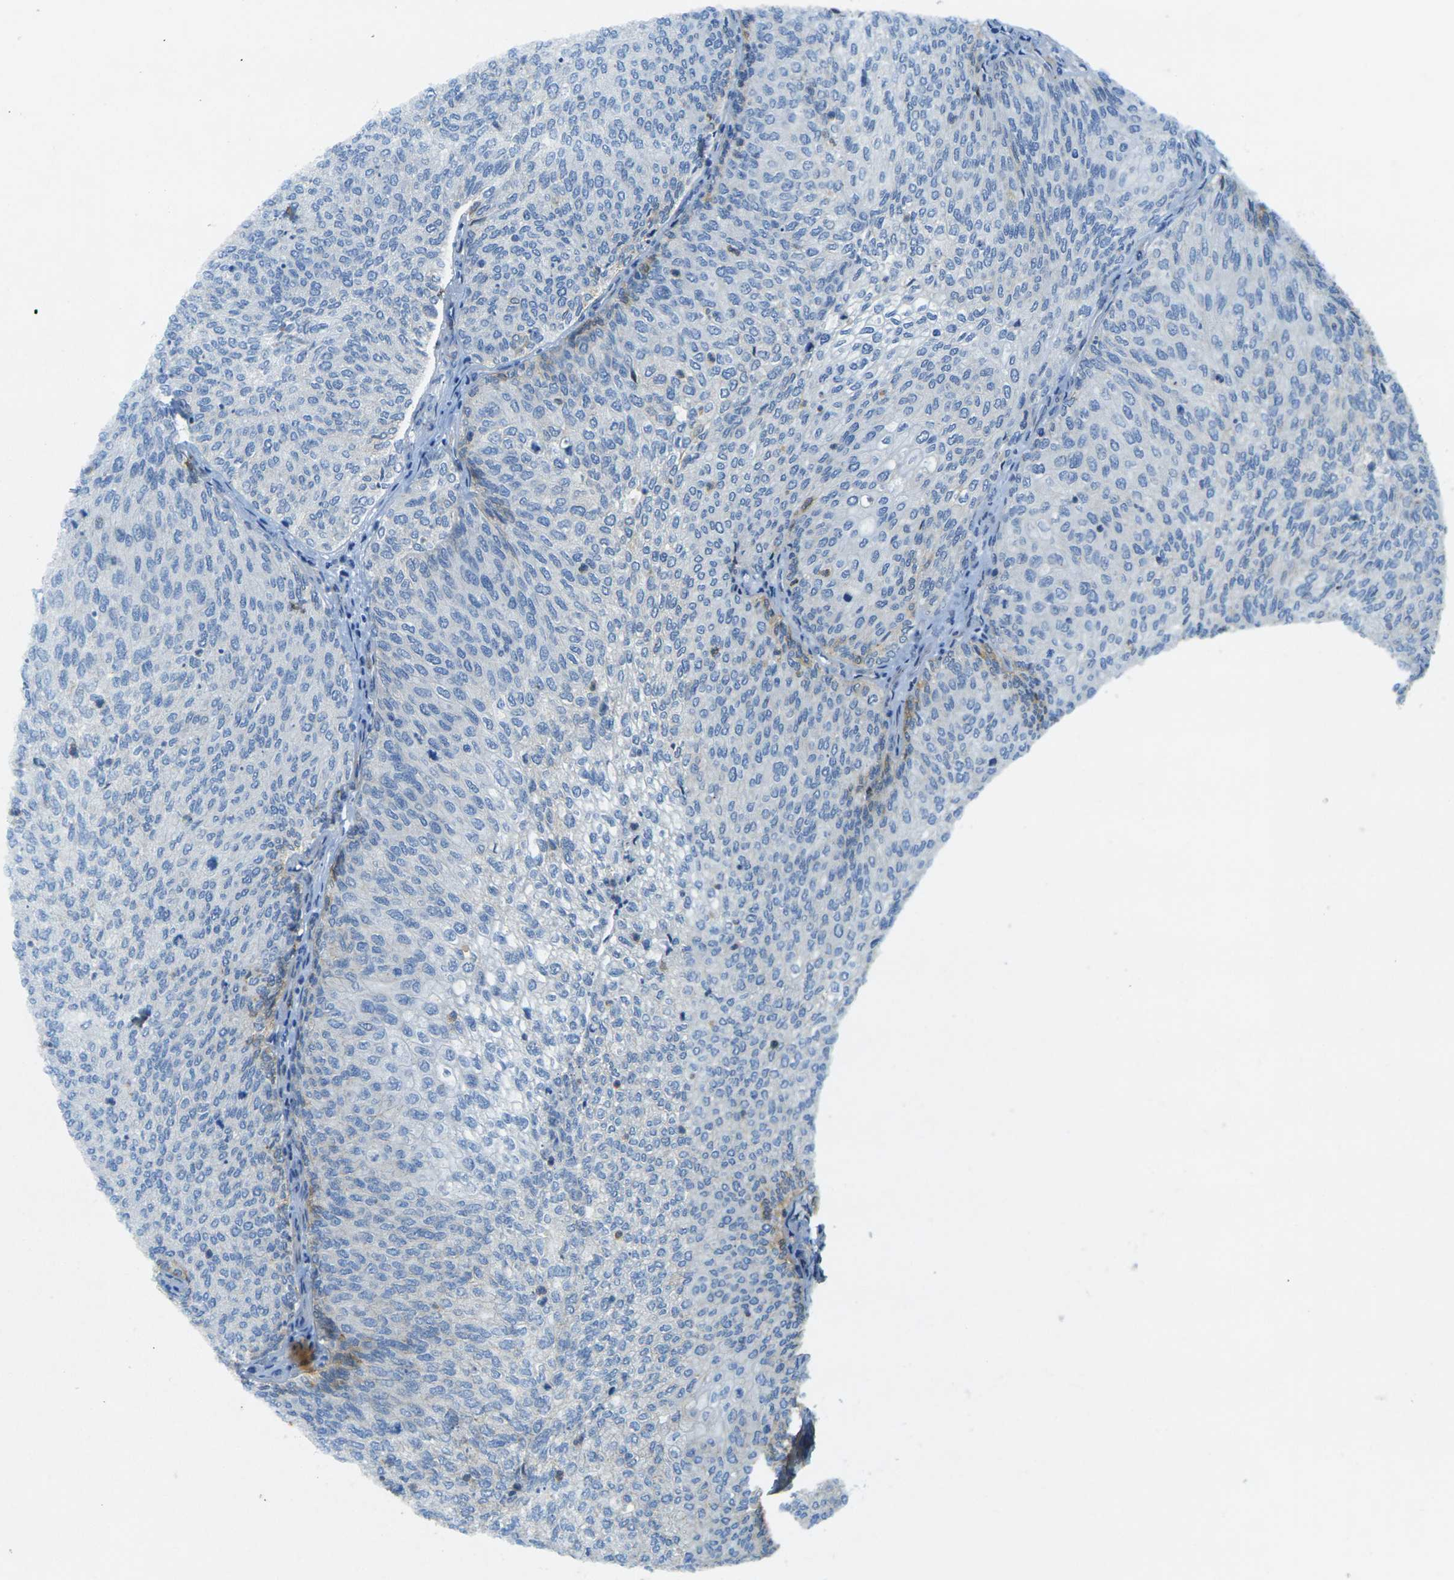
{"staining": {"intensity": "negative", "quantity": "none", "location": "none"}, "tissue": "urothelial cancer", "cell_type": "Tumor cells", "image_type": "cancer", "snomed": [{"axis": "morphology", "description": "Urothelial carcinoma, Low grade"}, {"axis": "topography", "description": "Urinary bladder"}], "caption": "A photomicrograph of human urothelial cancer is negative for staining in tumor cells.", "gene": "EPHA7", "patient": {"sex": "female", "age": 79}}